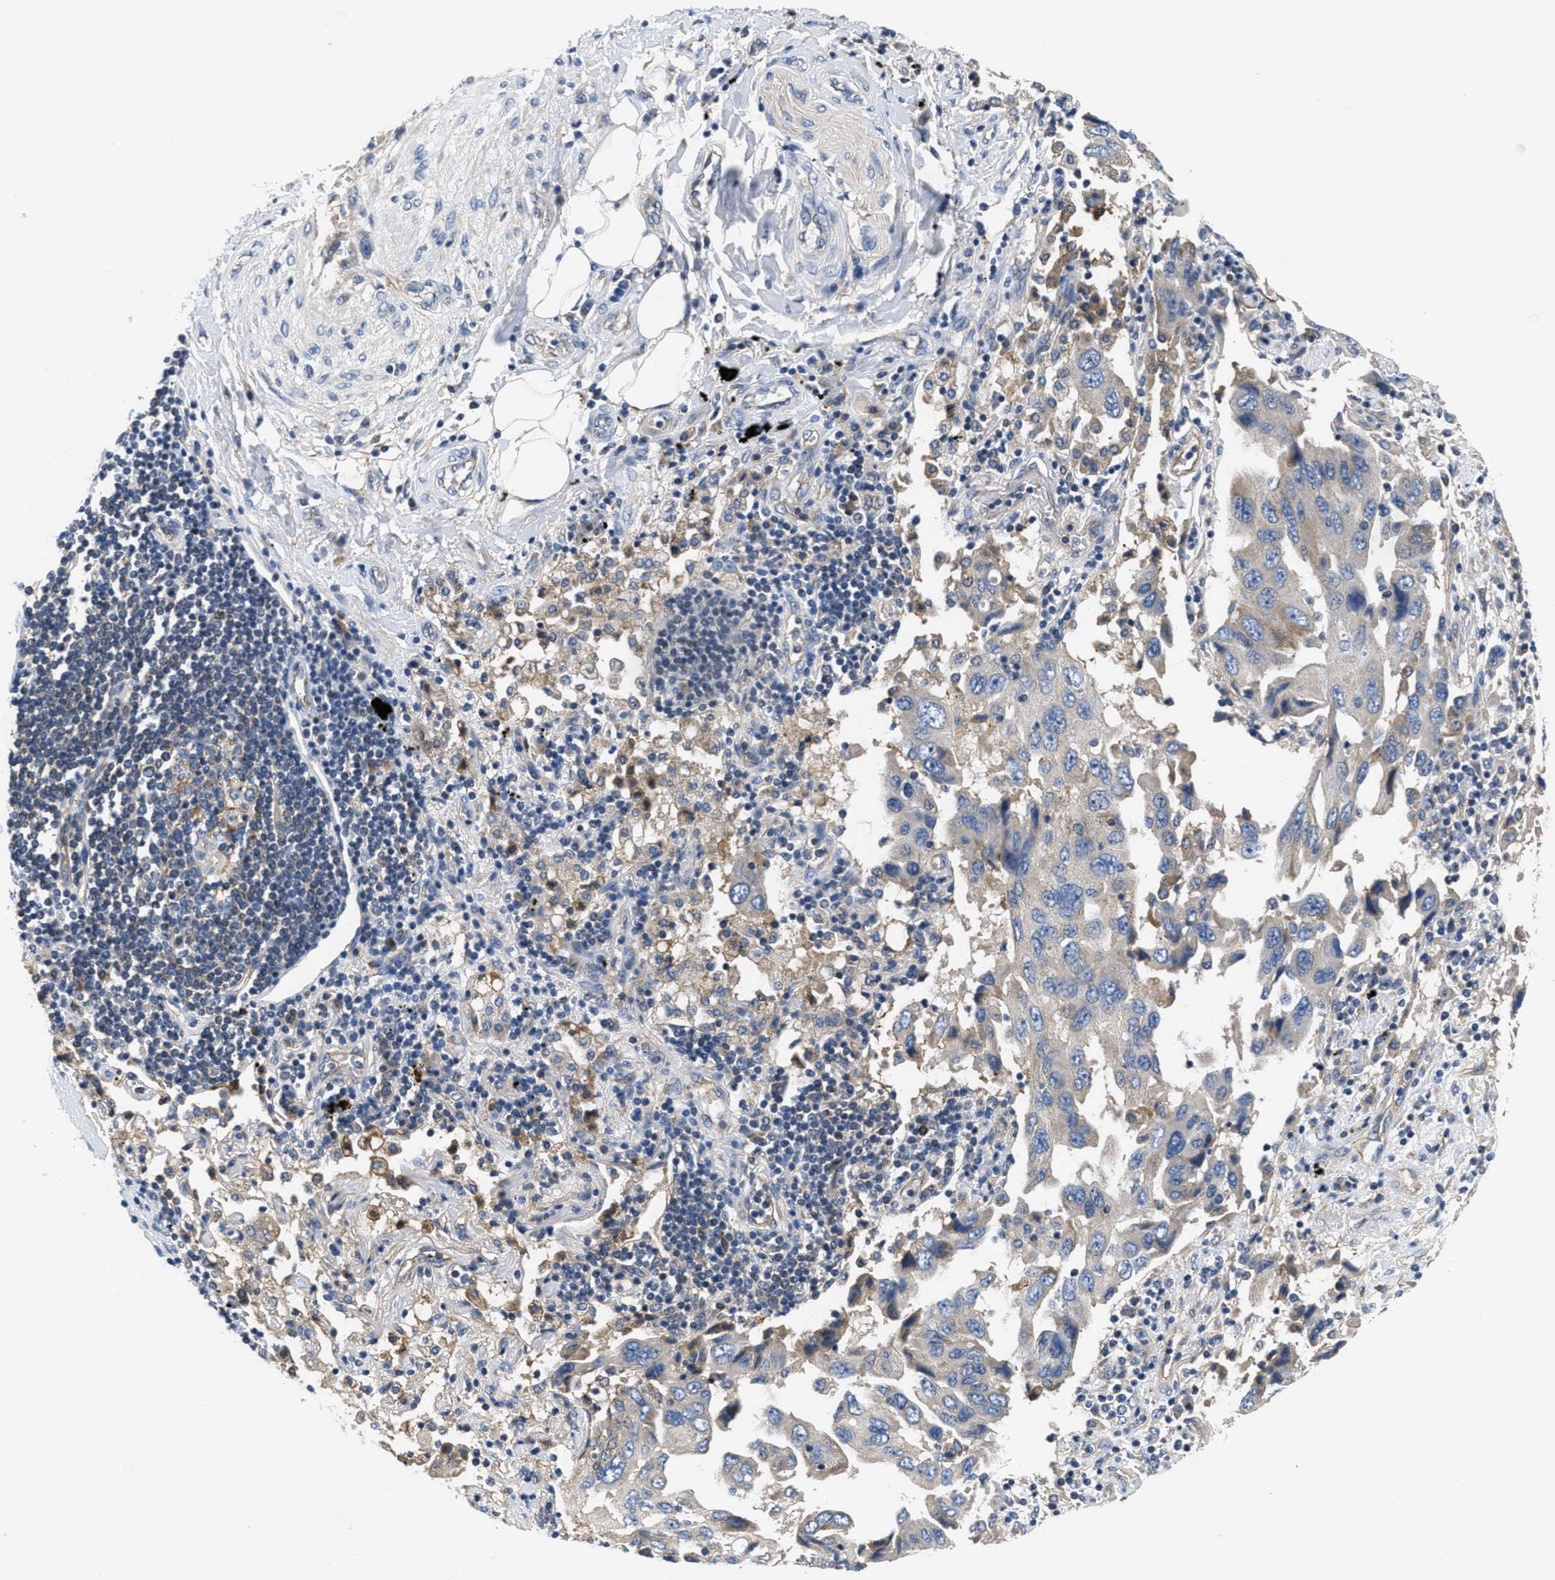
{"staining": {"intensity": "weak", "quantity": "<25%", "location": "cytoplasmic/membranous"}, "tissue": "lung cancer", "cell_type": "Tumor cells", "image_type": "cancer", "snomed": [{"axis": "morphology", "description": "Adenocarcinoma, NOS"}, {"axis": "topography", "description": "Lung"}], "caption": "High magnification brightfield microscopy of lung adenocarcinoma stained with DAB (brown) and counterstained with hematoxylin (blue): tumor cells show no significant staining.", "gene": "GALK1", "patient": {"sex": "female", "age": 65}}